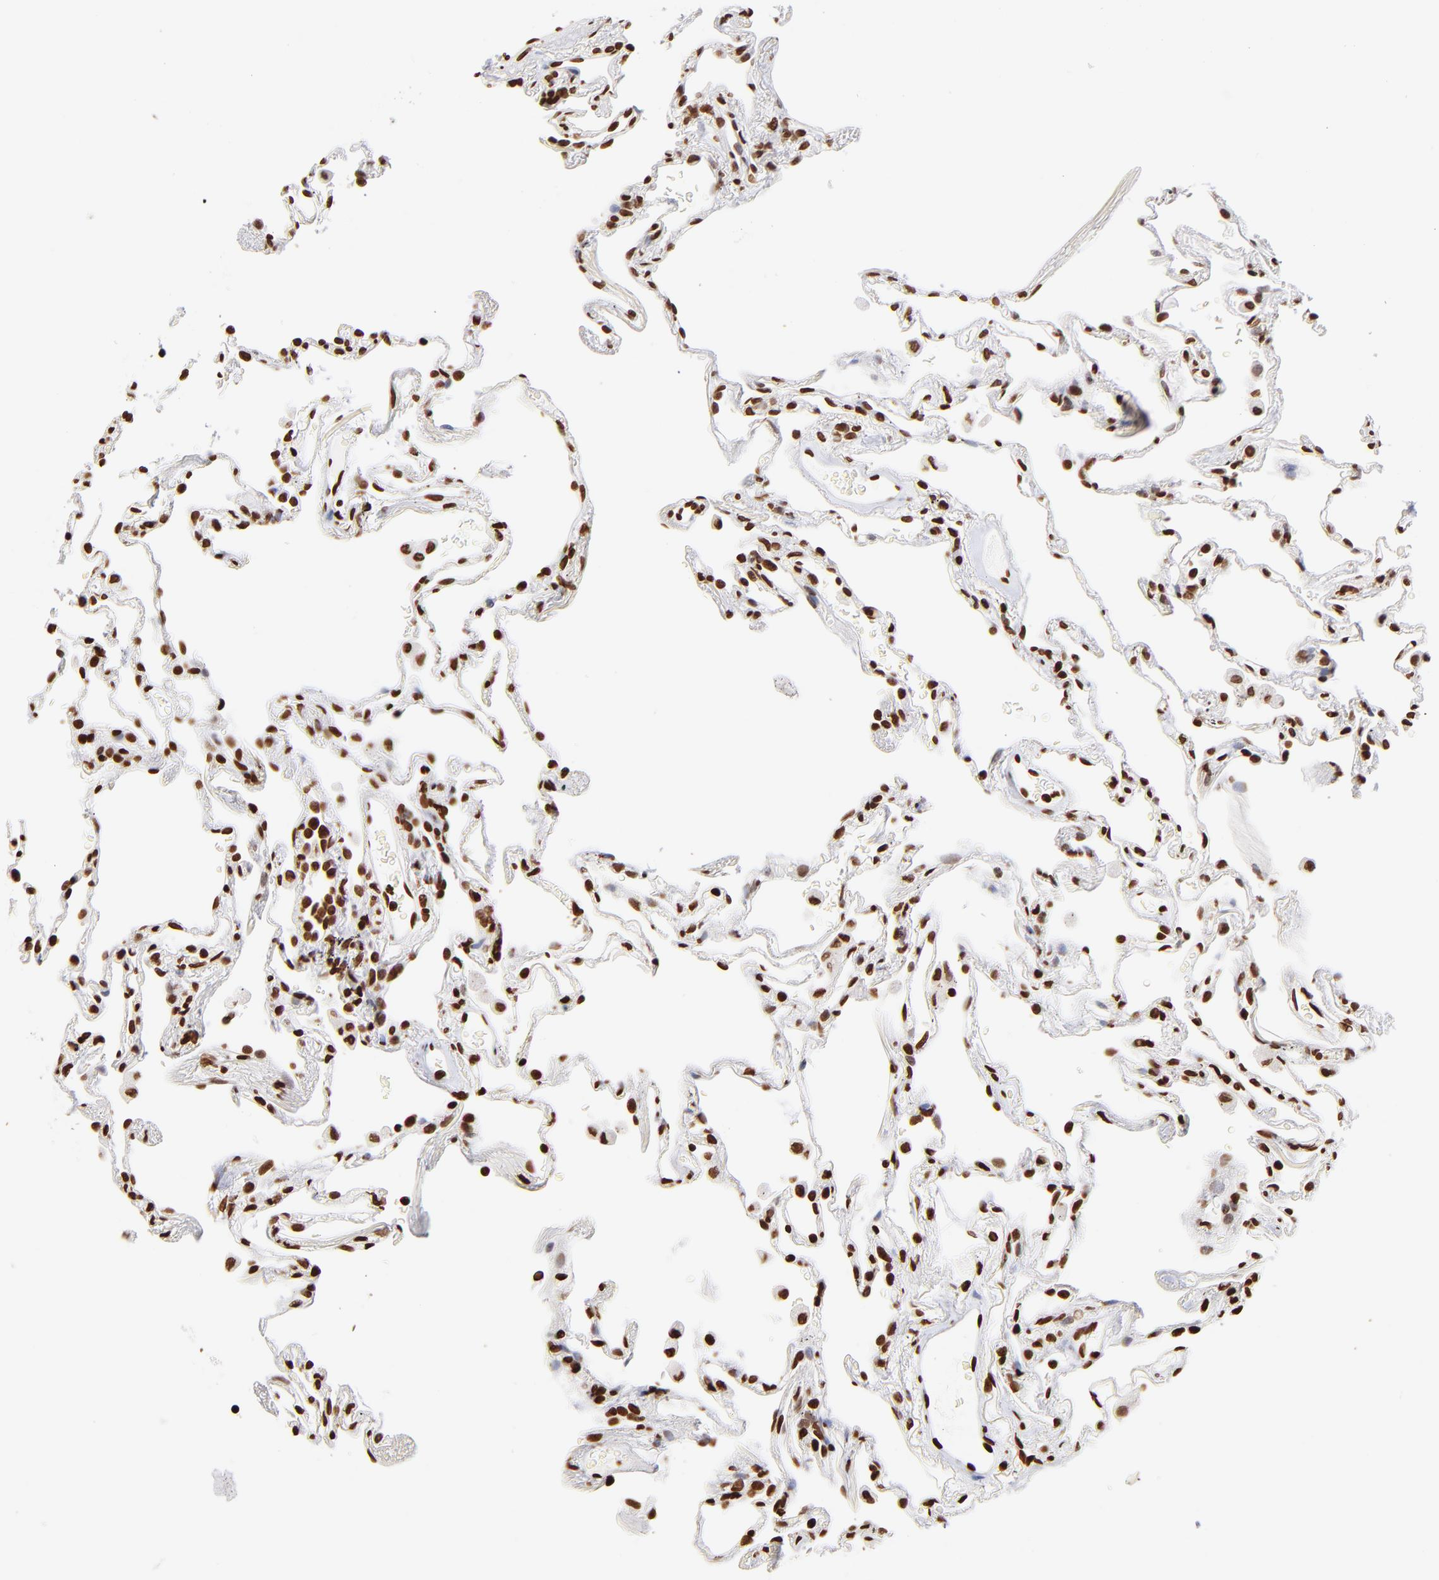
{"staining": {"intensity": "strong", "quantity": ">75%", "location": "nuclear"}, "tissue": "lung", "cell_type": "Alveolar cells", "image_type": "normal", "snomed": [{"axis": "morphology", "description": "Normal tissue, NOS"}, {"axis": "morphology", "description": "Inflammation, NOS"}, {"axis": "topography", "description": "Lung"}], "caption": "IHC image of unremarkable lung: lung stained using IHC exhibits high levels of strong protein expression localized specifically in the nuclear of alveolar cells, appearing as a nuclear brown color.", "gene": "RTL4", "patient": {"sex": "male", "age": 69}}